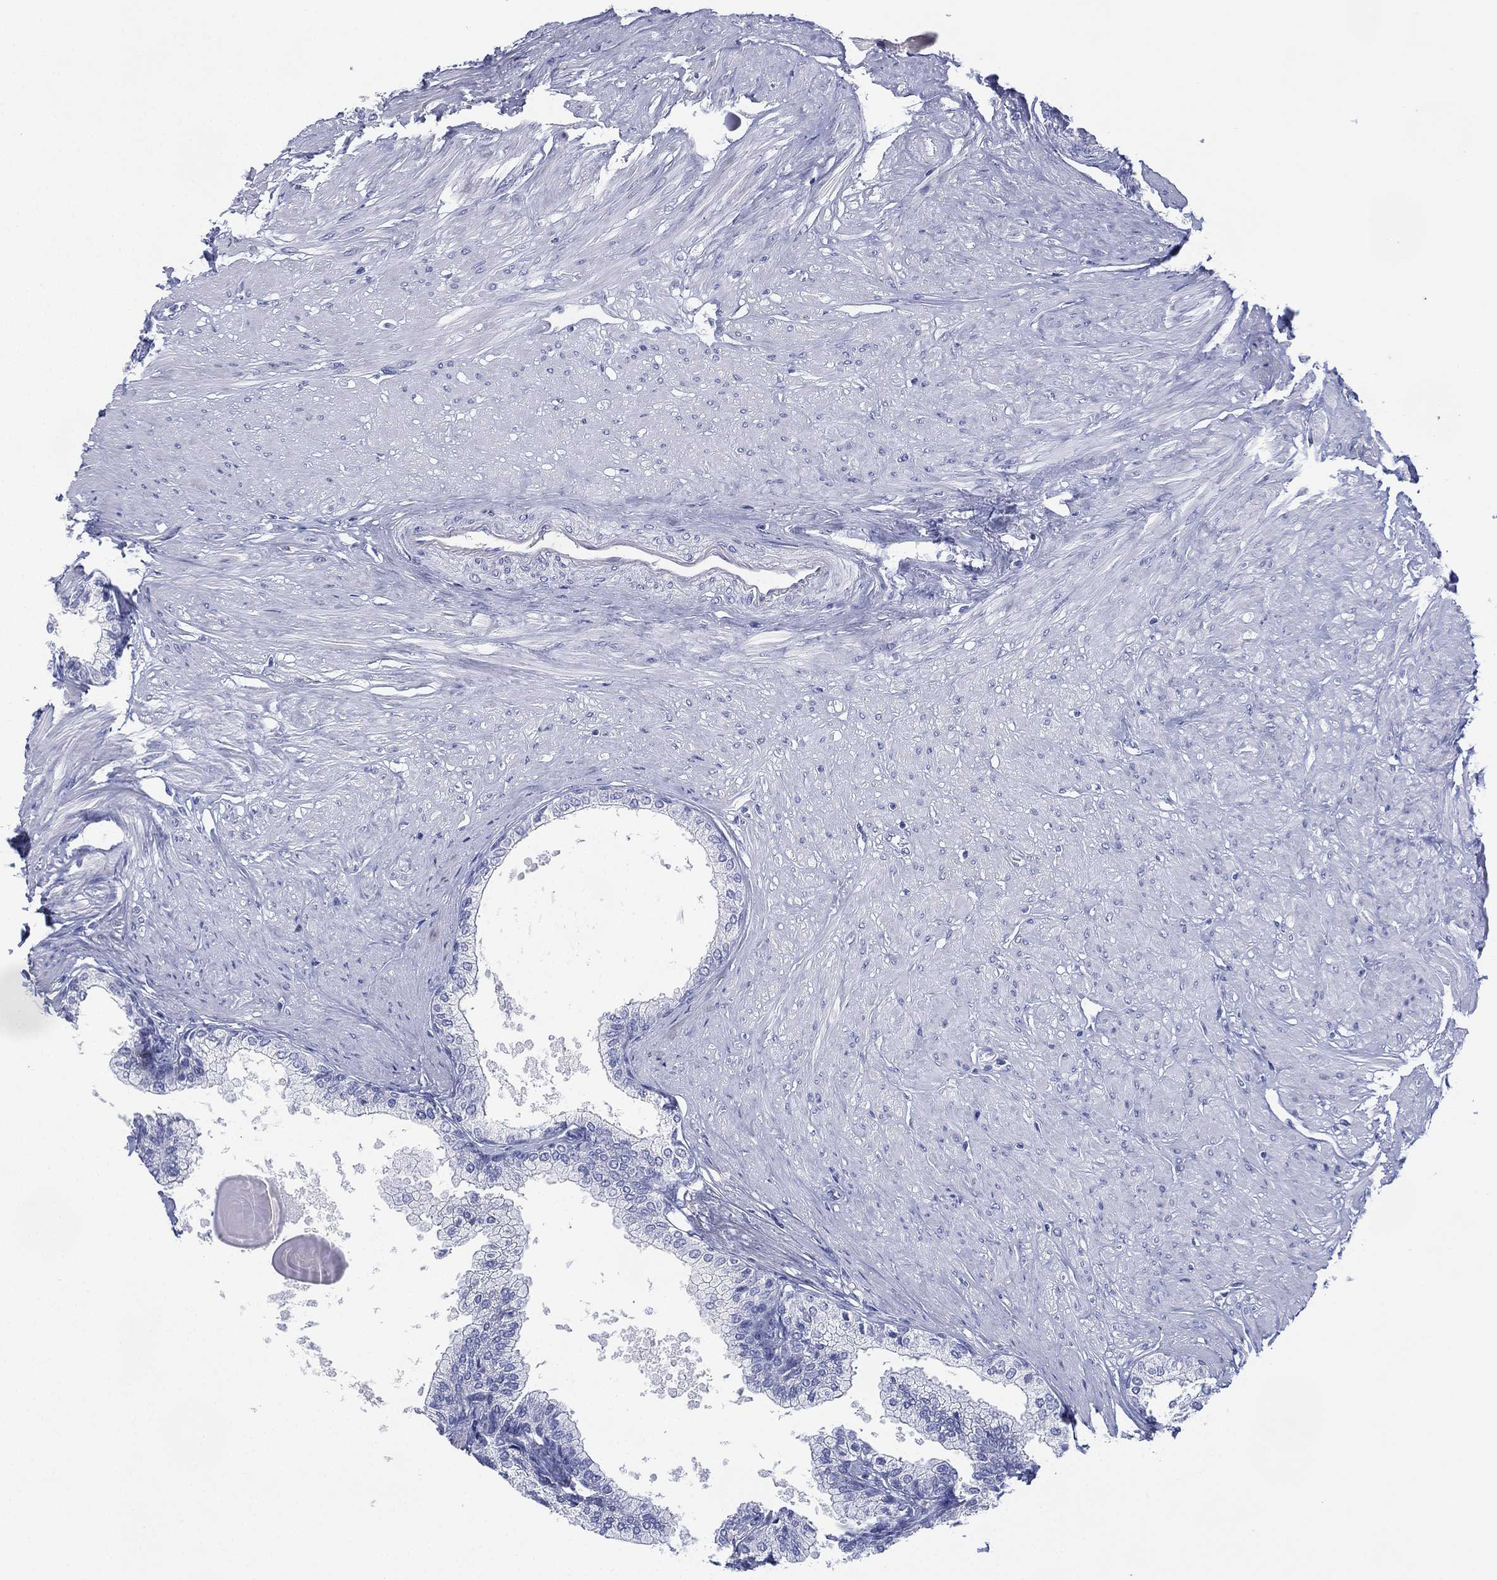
{"staining": {"intensity": "negative", "quantity": "none", "location": "none"}, "tissue": "prostate", "cell_type": "Glandular cells", "image_type": "normal", "snomed": [{"axis": "morphology", "description": "Normal tissue, NOS"}, {"axis": "topography", "description": "Prostate"}], "caption": "This is an immunohistochemistry (IHC) photomicrograph of unremarkable prostate. There is no staining in glandular cells.", "gene": "DSG1", "patient": {"sex": "male", "age": 63}}